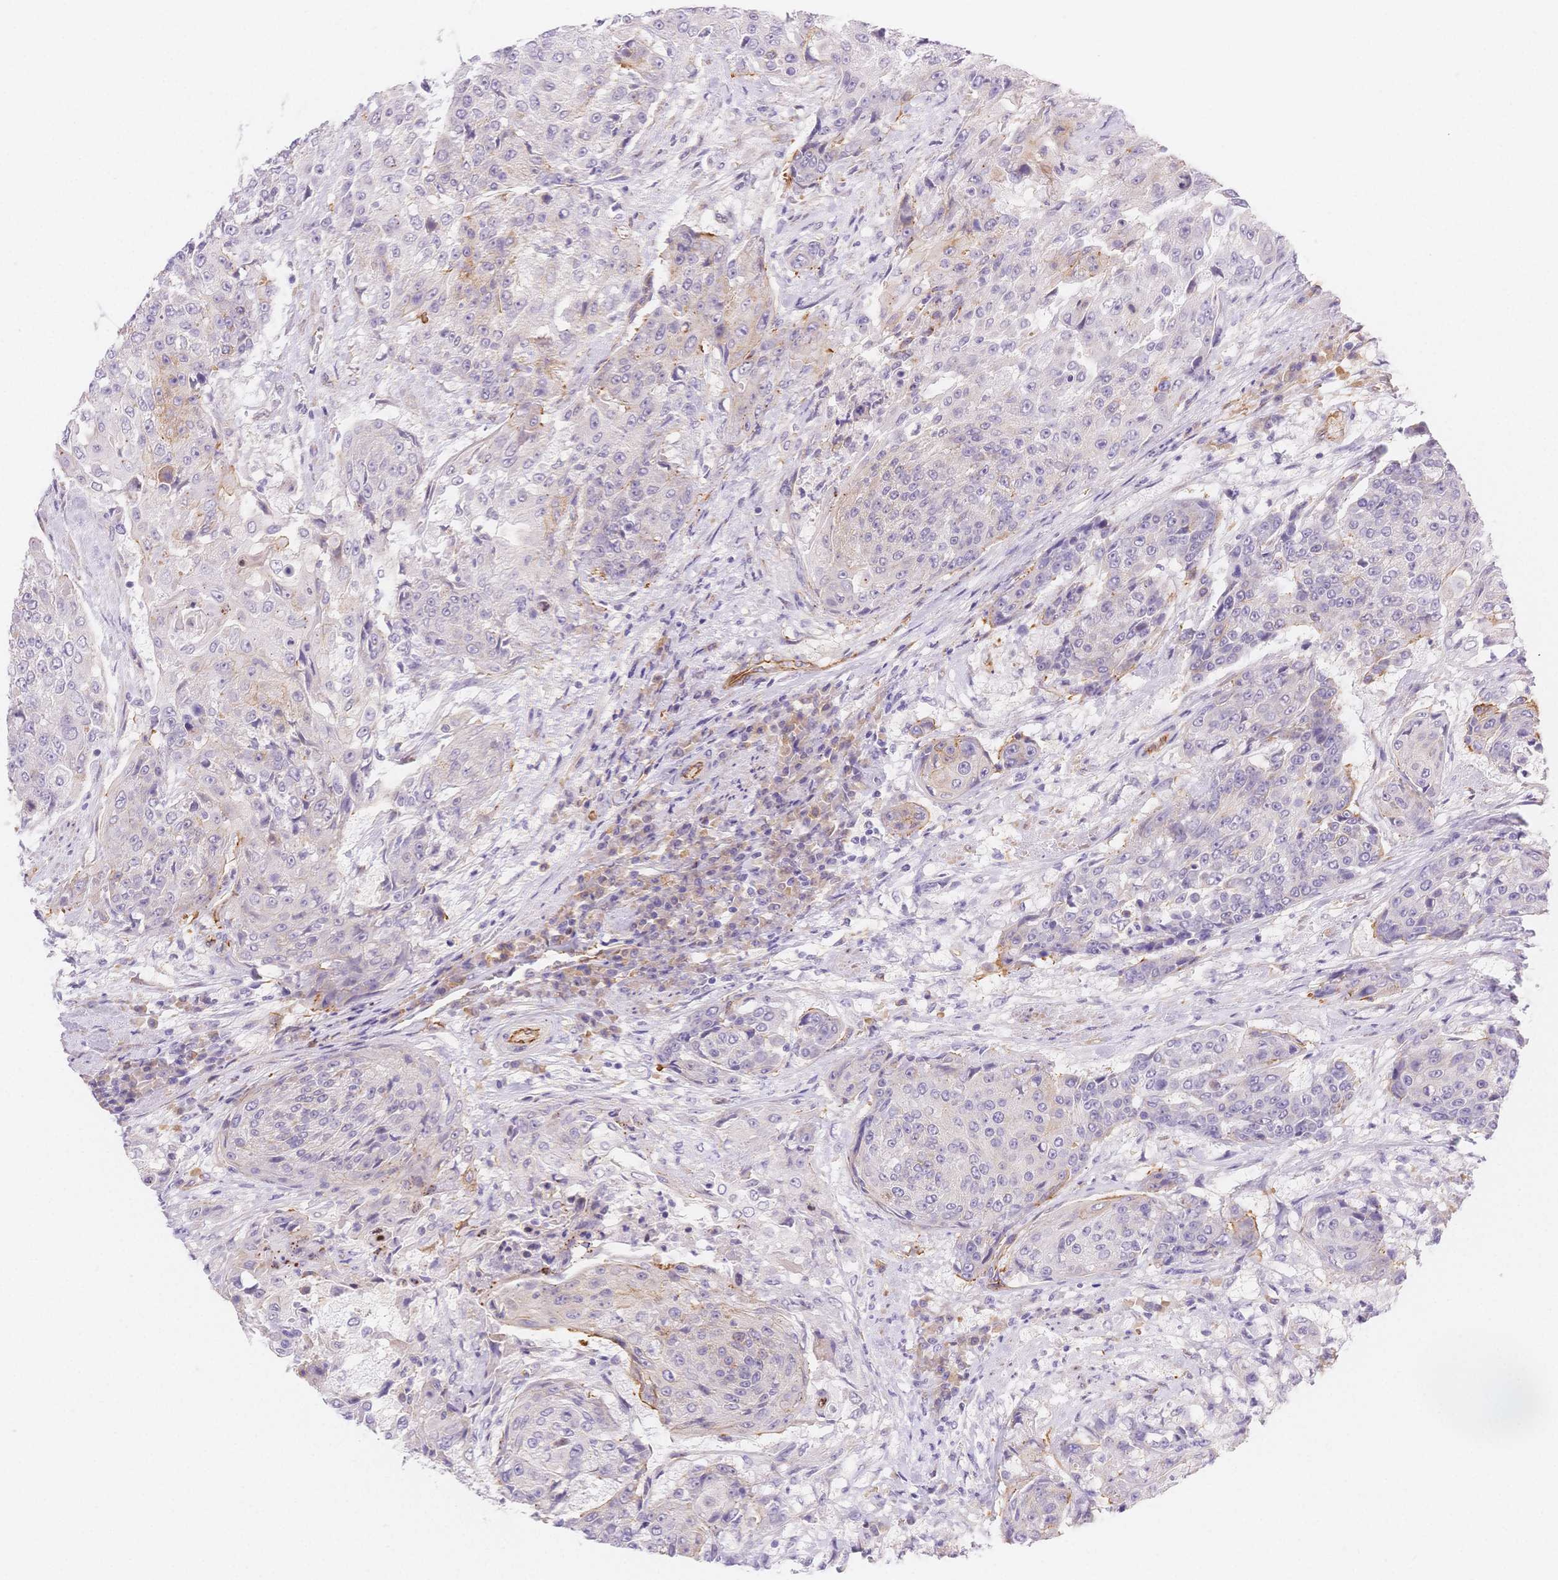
{"staining": {"intensity": "weak", "quantity": "<25%", "location": "cytoplasmic/membranous"}, "tissue": "urothelial cancer", "cell_type": "Tumor cells", "image_type": "cancer", "snomed": [{"axis": "morphology", "description": "Urothelial carcinoma, High grade"}, {"axis": "topography", "description": "Urinary bladder"}], "caption": "Immunohistochemistry image of high-grade urothelial carcinoma stained for a protein (brown), which reveals no staining in tumor cells. (Immunohistochemistry, brightfield microscopy, high magnification).", "gene": "CSN1S1", "patient": {"sex": "female", "age": 63}}